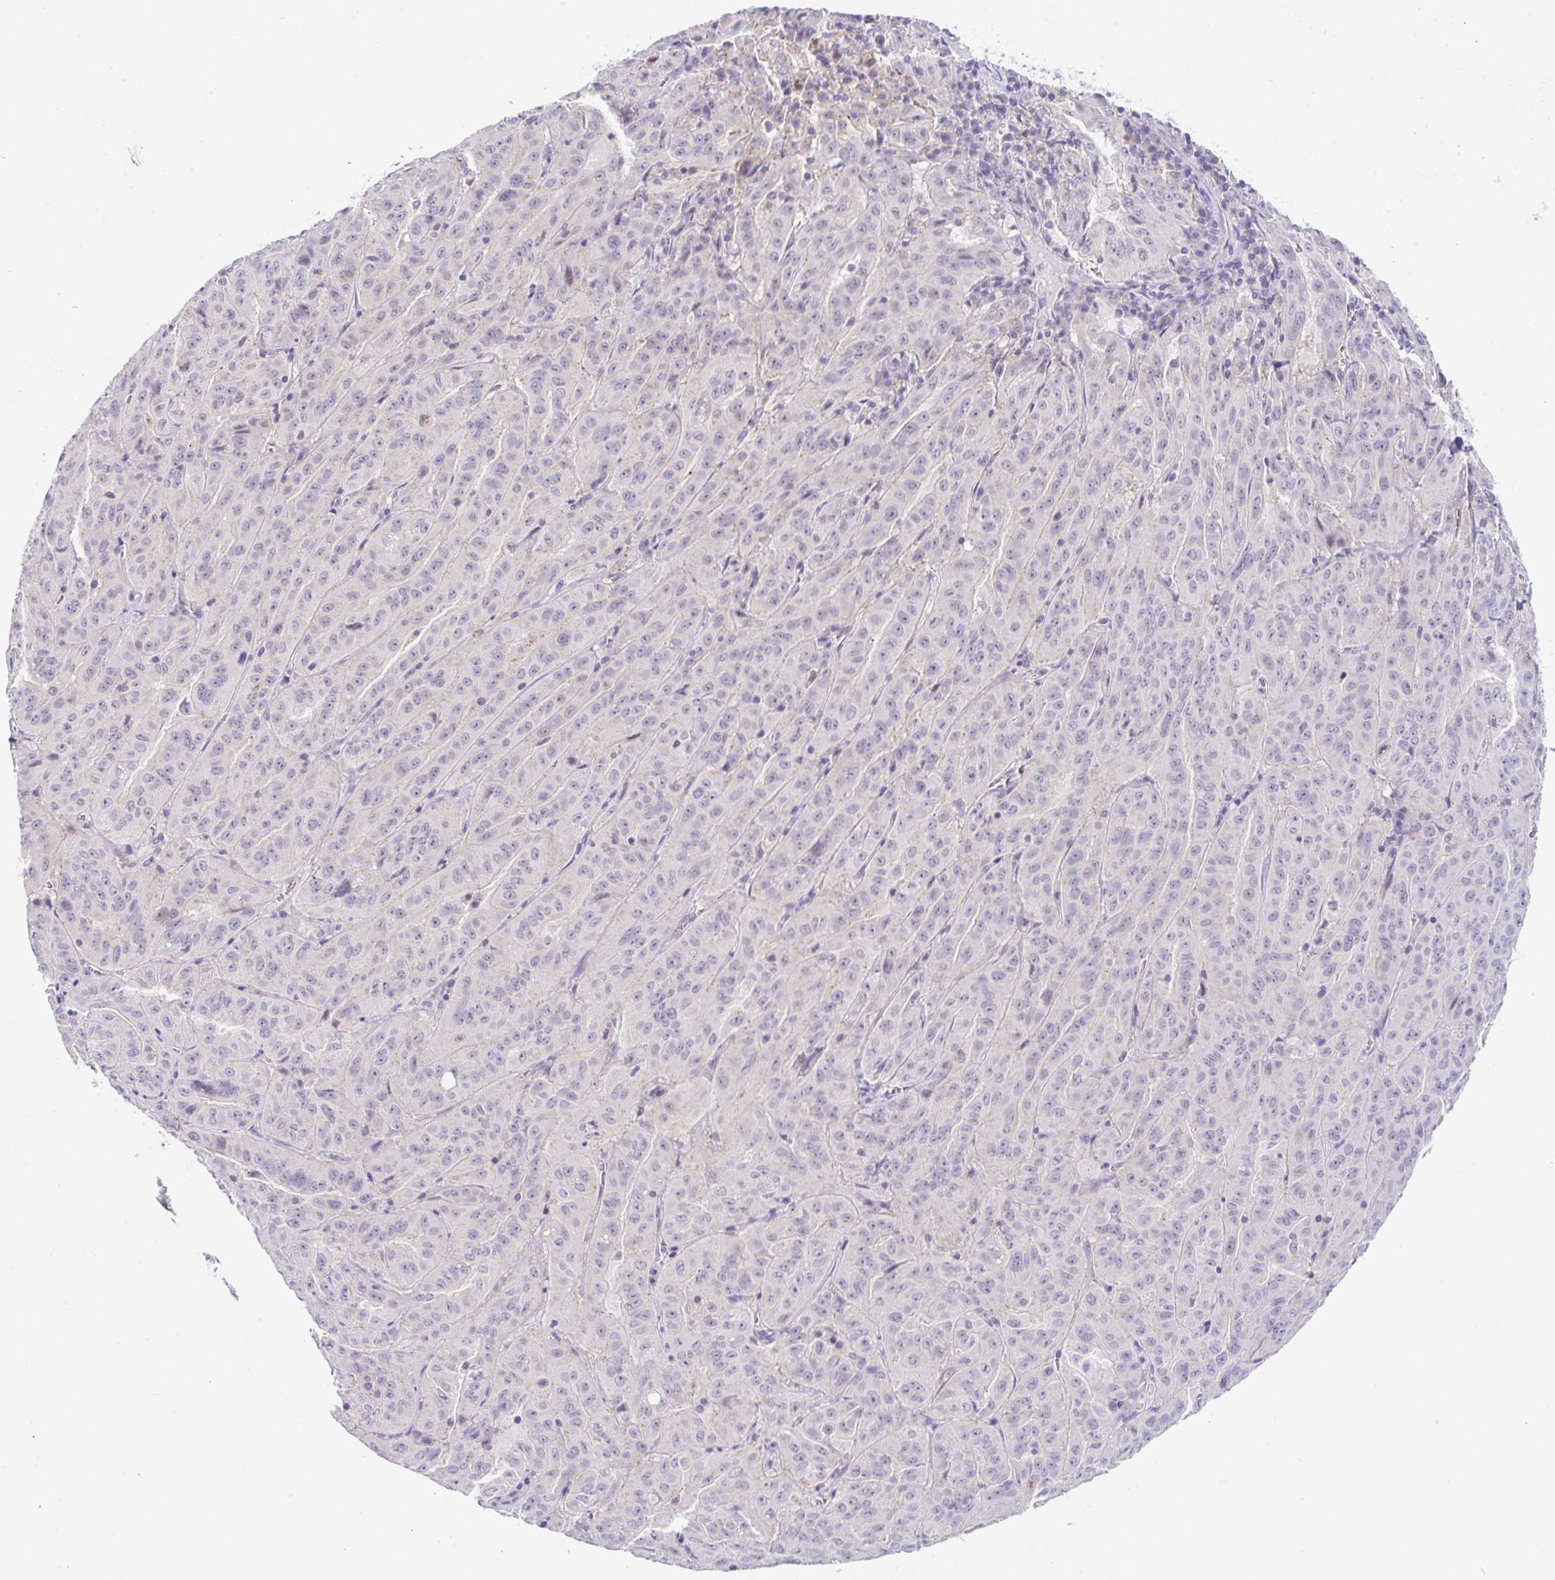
{"staining": {"intensity": "negative", "quantity": "none", "location": "none"}, "tissue": "pancreatic cancer", "cell_type": "Tumor cells", "image_type": "cancer", "snomed": [{"axis": "morphology", "description": "Adenocarcinoma, NOS"}, {"axis": "topography", "description": "Pancreas"}], "caption": "This is an immunohistochemistry (IHC) histopathology image of human pancreatic adenocarcinoma. There is no positivity in tumor cells.", "gene": "CGNL1", "patient": {"sex": "male", "age": 63}}